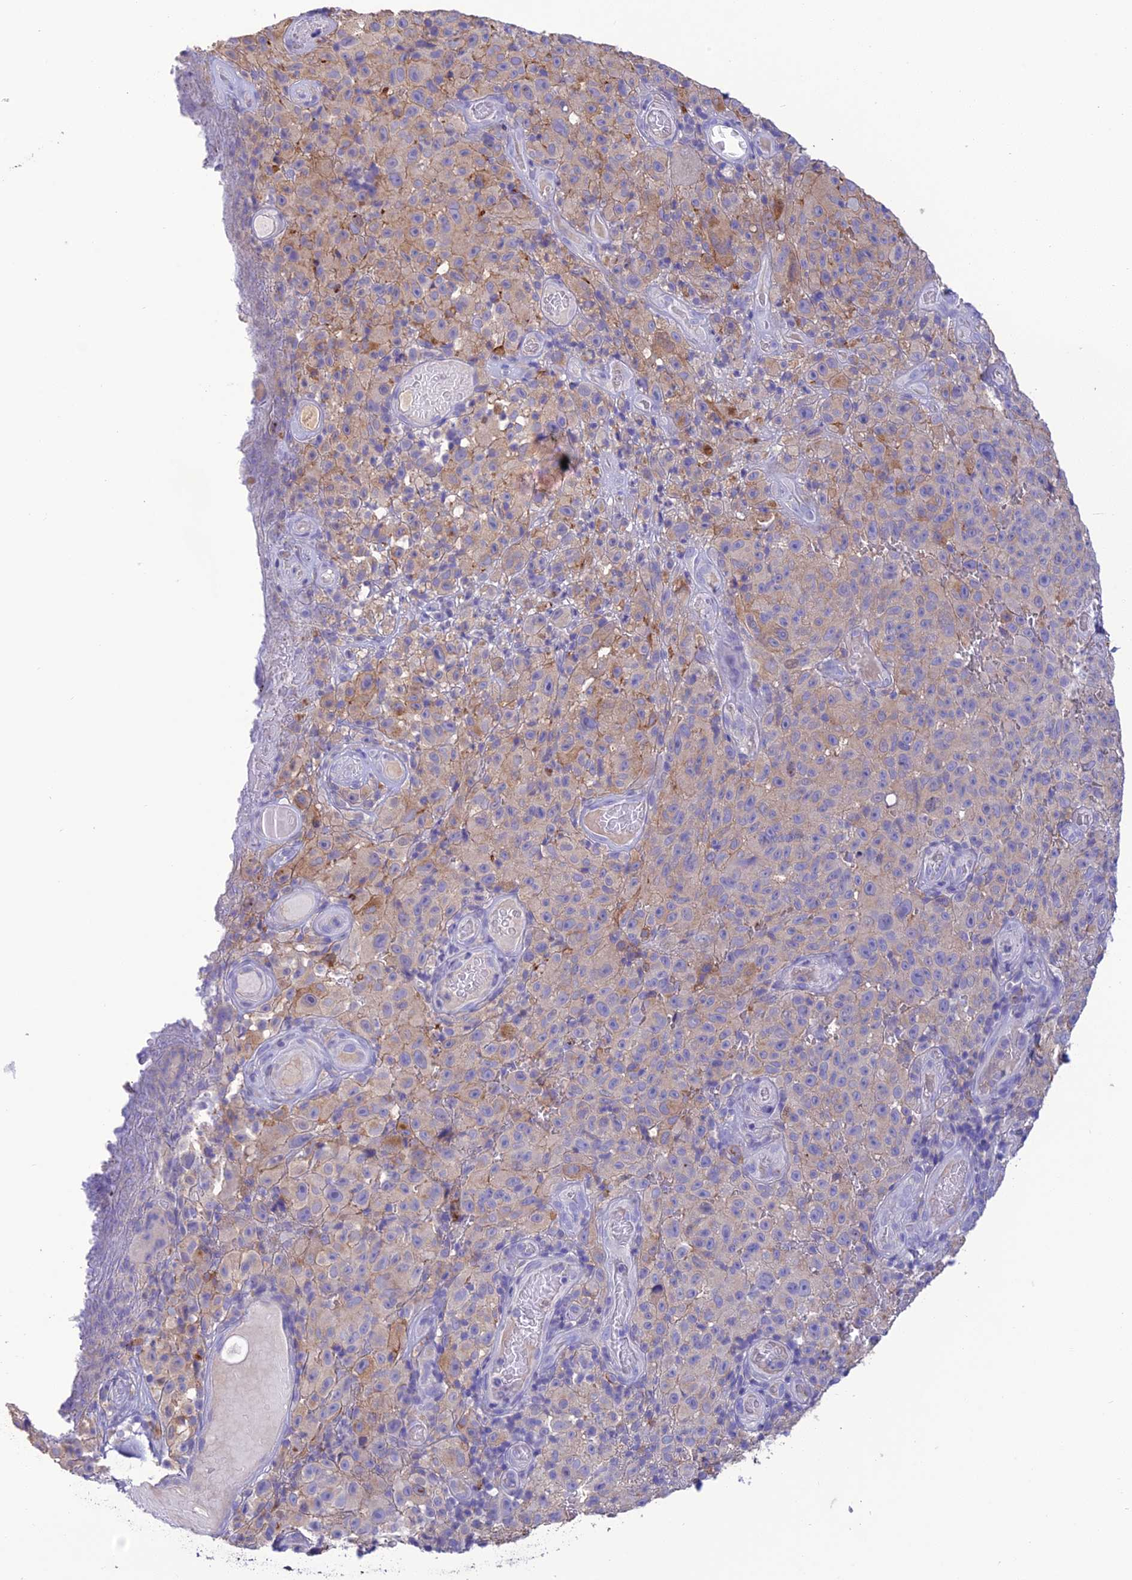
{"staining": {"intensity": "weak", "quantity": "<25%", "location": "cytoplasmic/membranous"}, "tissue": "melanoma", "cell_type": "Tumor cells", "image_type": "cancer", "snomed": [{"axis": "morphology", "description": "Malignant melanoma, NOS"}, {"axis": "topography", "description": "Skin"}], "caption": "Tumor cells show no significant positivity in malignant melanoma.", "gene": "SFT2D2", "patient": {"sex": "female", "age": 82}}